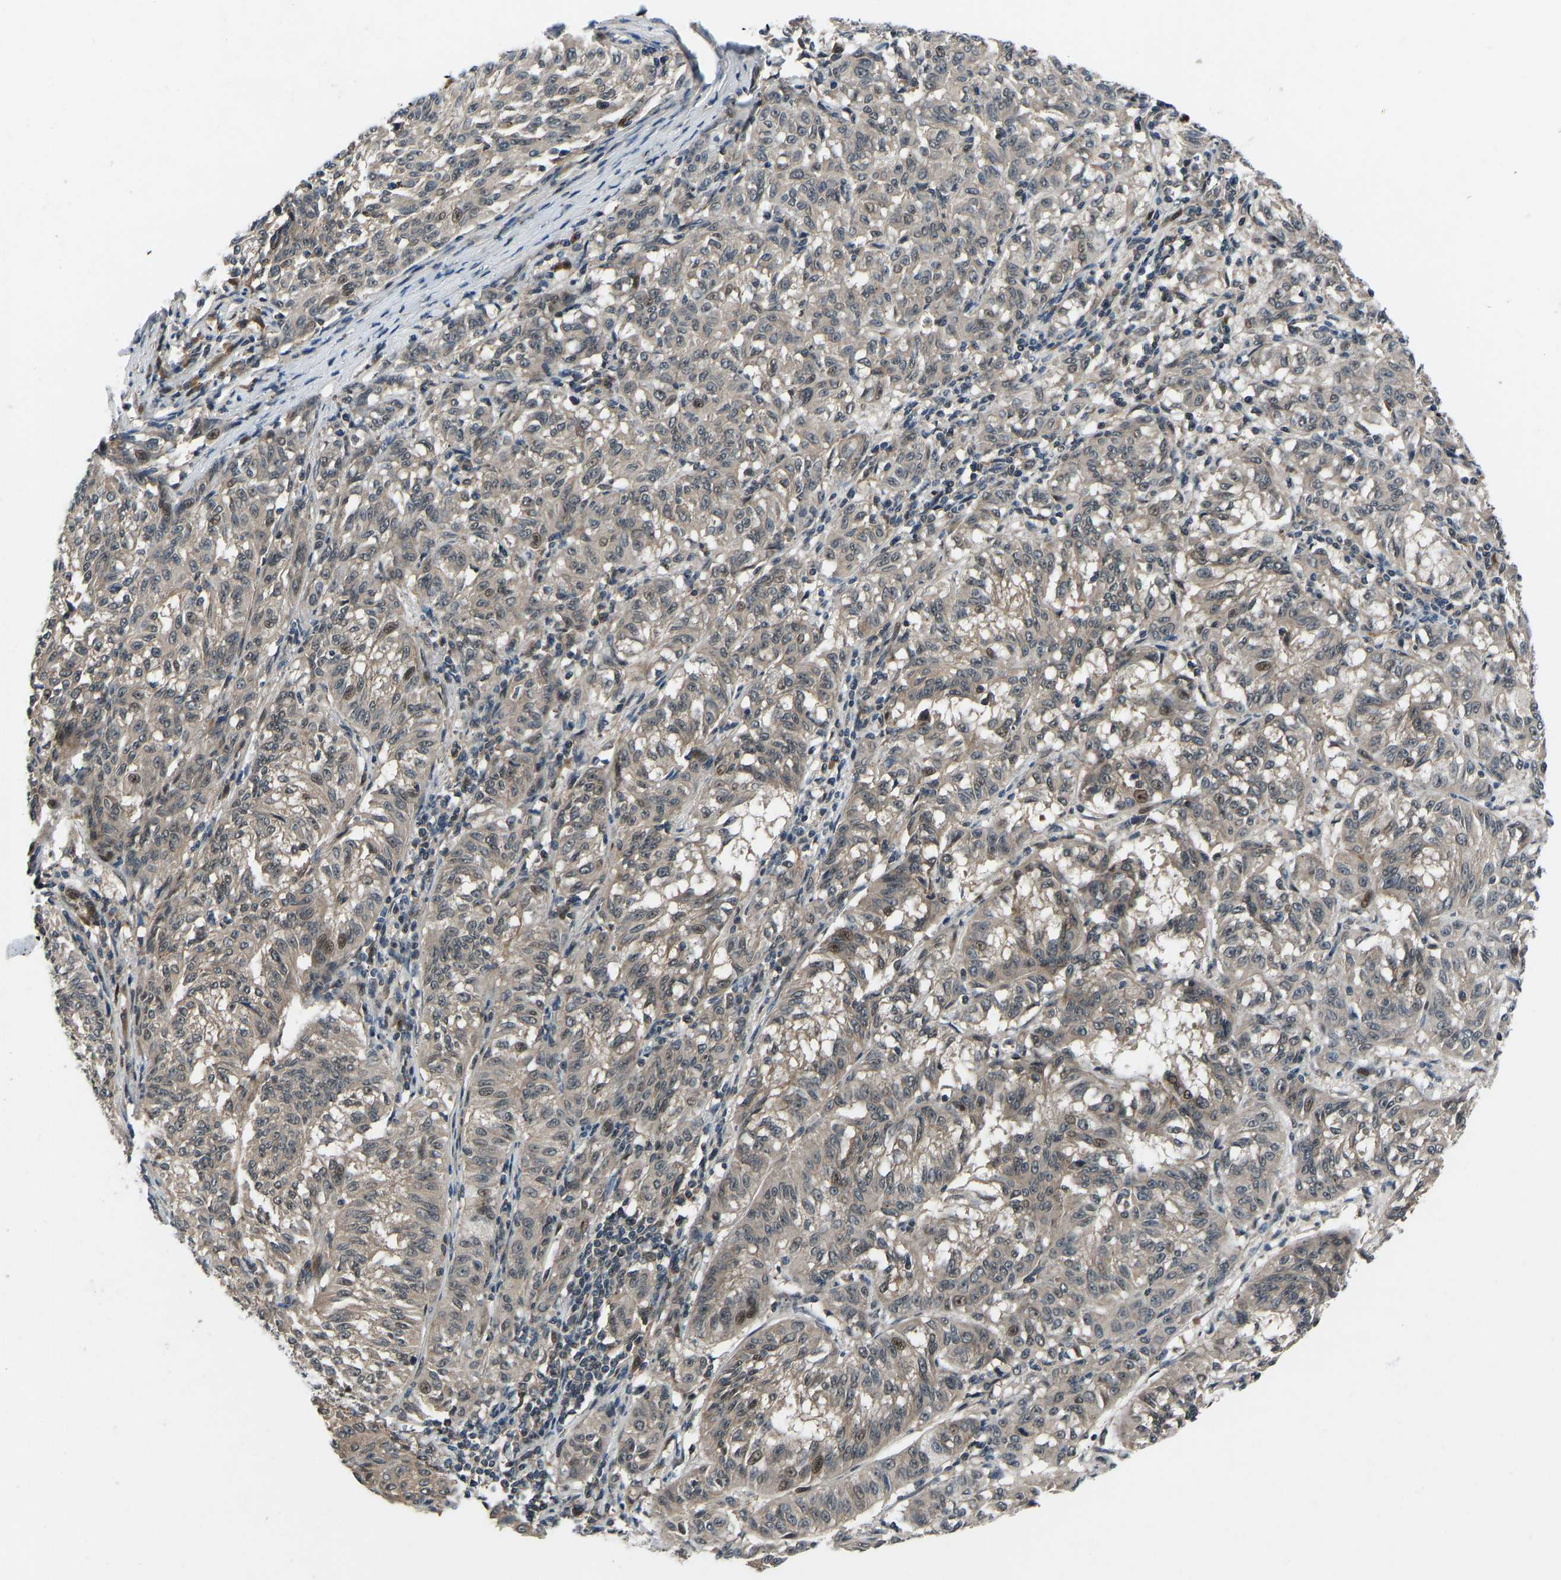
{"staining": {"intensity": "moderate", "quantity": "<25%", "location": "nuclear"}, "tissue": "melanoma", "cell_type": "Tumor cells", "image_type": "cancer", "snomed": [{"axis": "morphology", "description": "Malignant melanoma, NOS"}, {"axis": "topography", "description": "Skin"}], "caption": "High-magnification brightfield microscopy of melanoma stained with DAB (3,3'-diaminobenzidine) (brown) and counterstained with hematoxylin (blue). tumor cells exhibit moderate nuclear expression is seen in approximately<25% of cells.", "gene": "RLIM", "patient": {"sex": "female", "age": 72}}